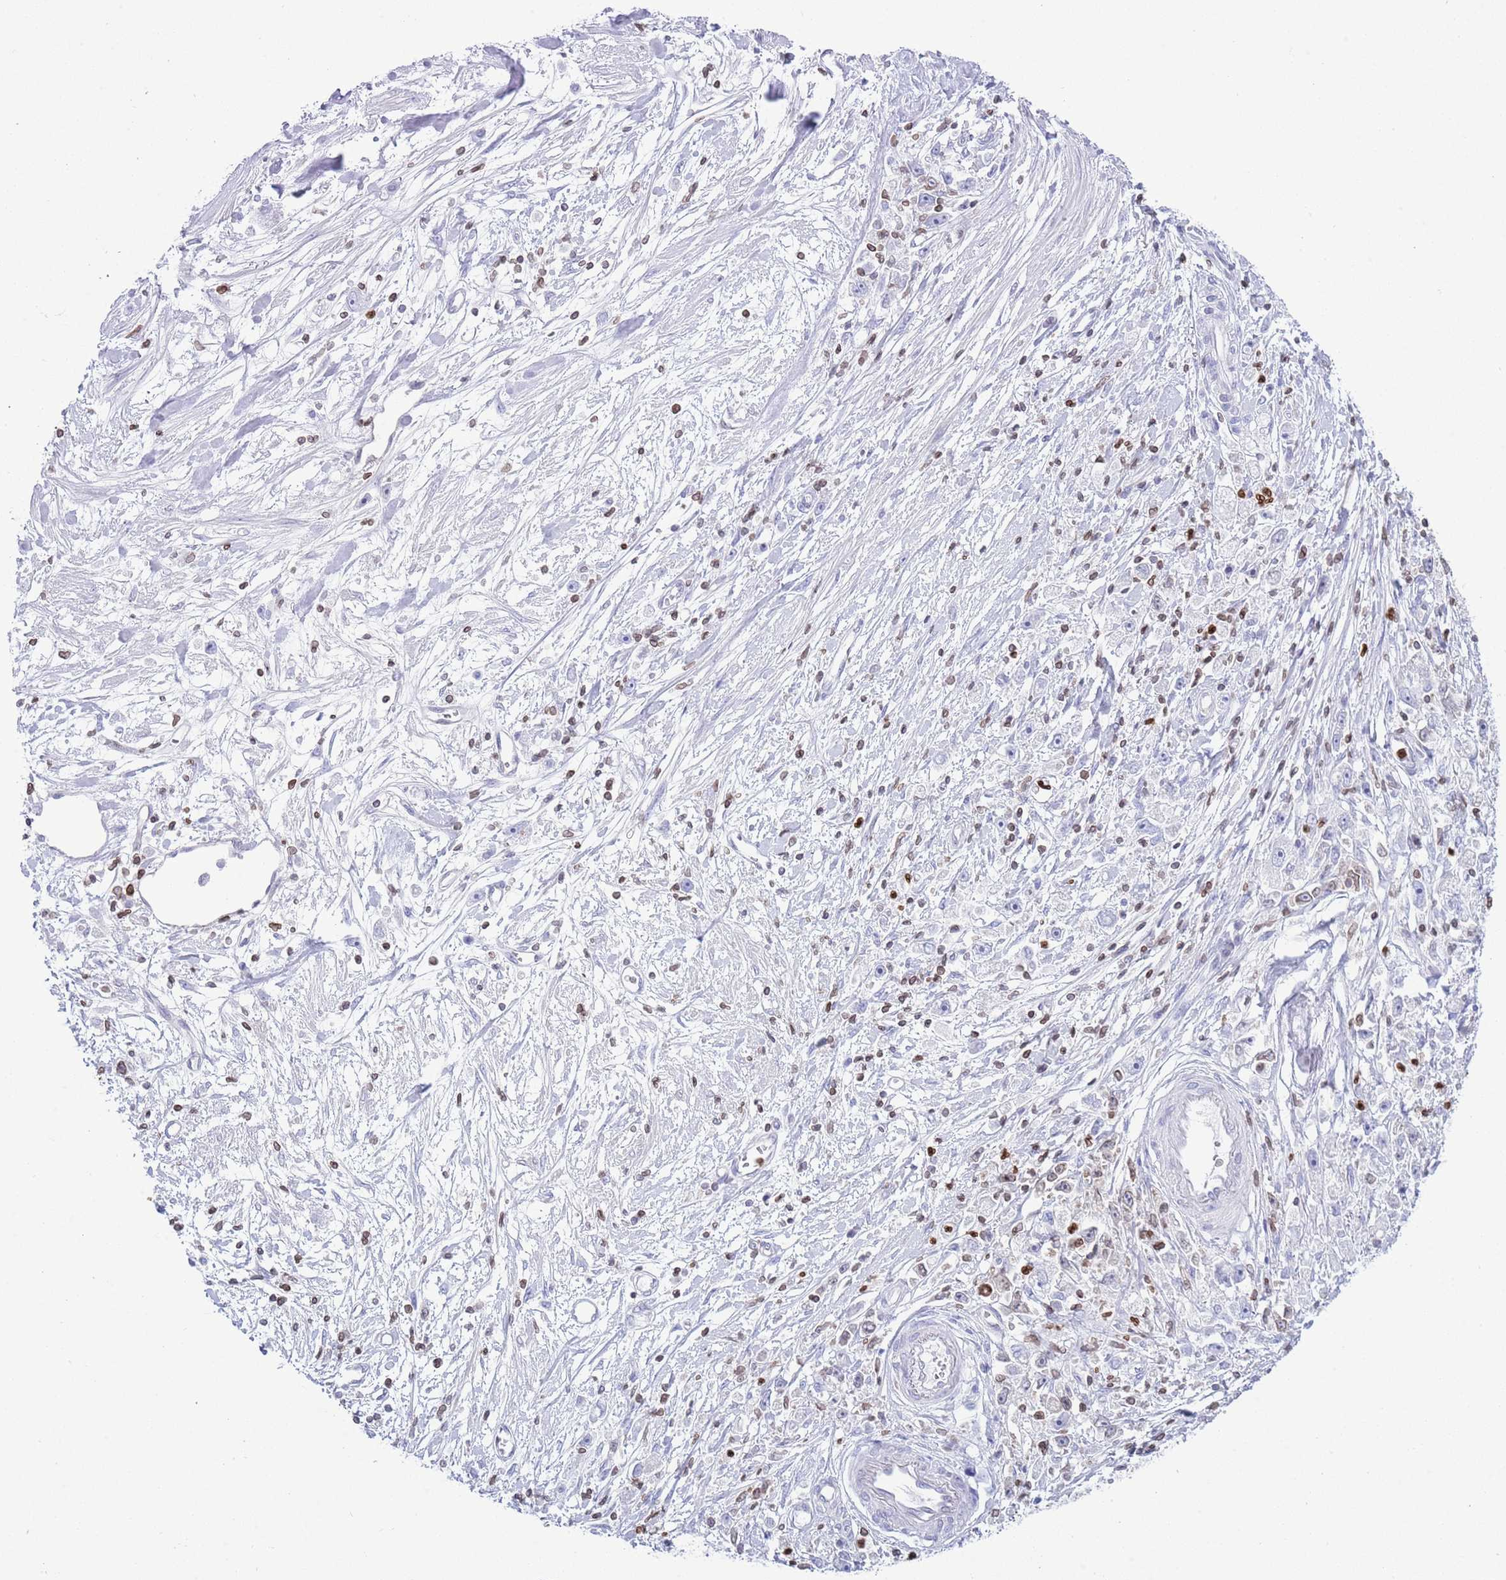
{"staining": {"intensity": "negative", "quantity": "none", "location": "none"}, "tissue": "stomach cancer", "cell_type": "Tumor cells", "image_type": "cancer", "snomed": [{"axis": "morphology", "description": "Adenocarcinoma, NOS"}, {"axis": "topography", "description": "Stomach"}], "caption": "Tumor cells show no significant protein staining in stomach cancer (adenocarcinoma).", "gene": "LBR", "patient": {"sex": "female", "age": 59}}